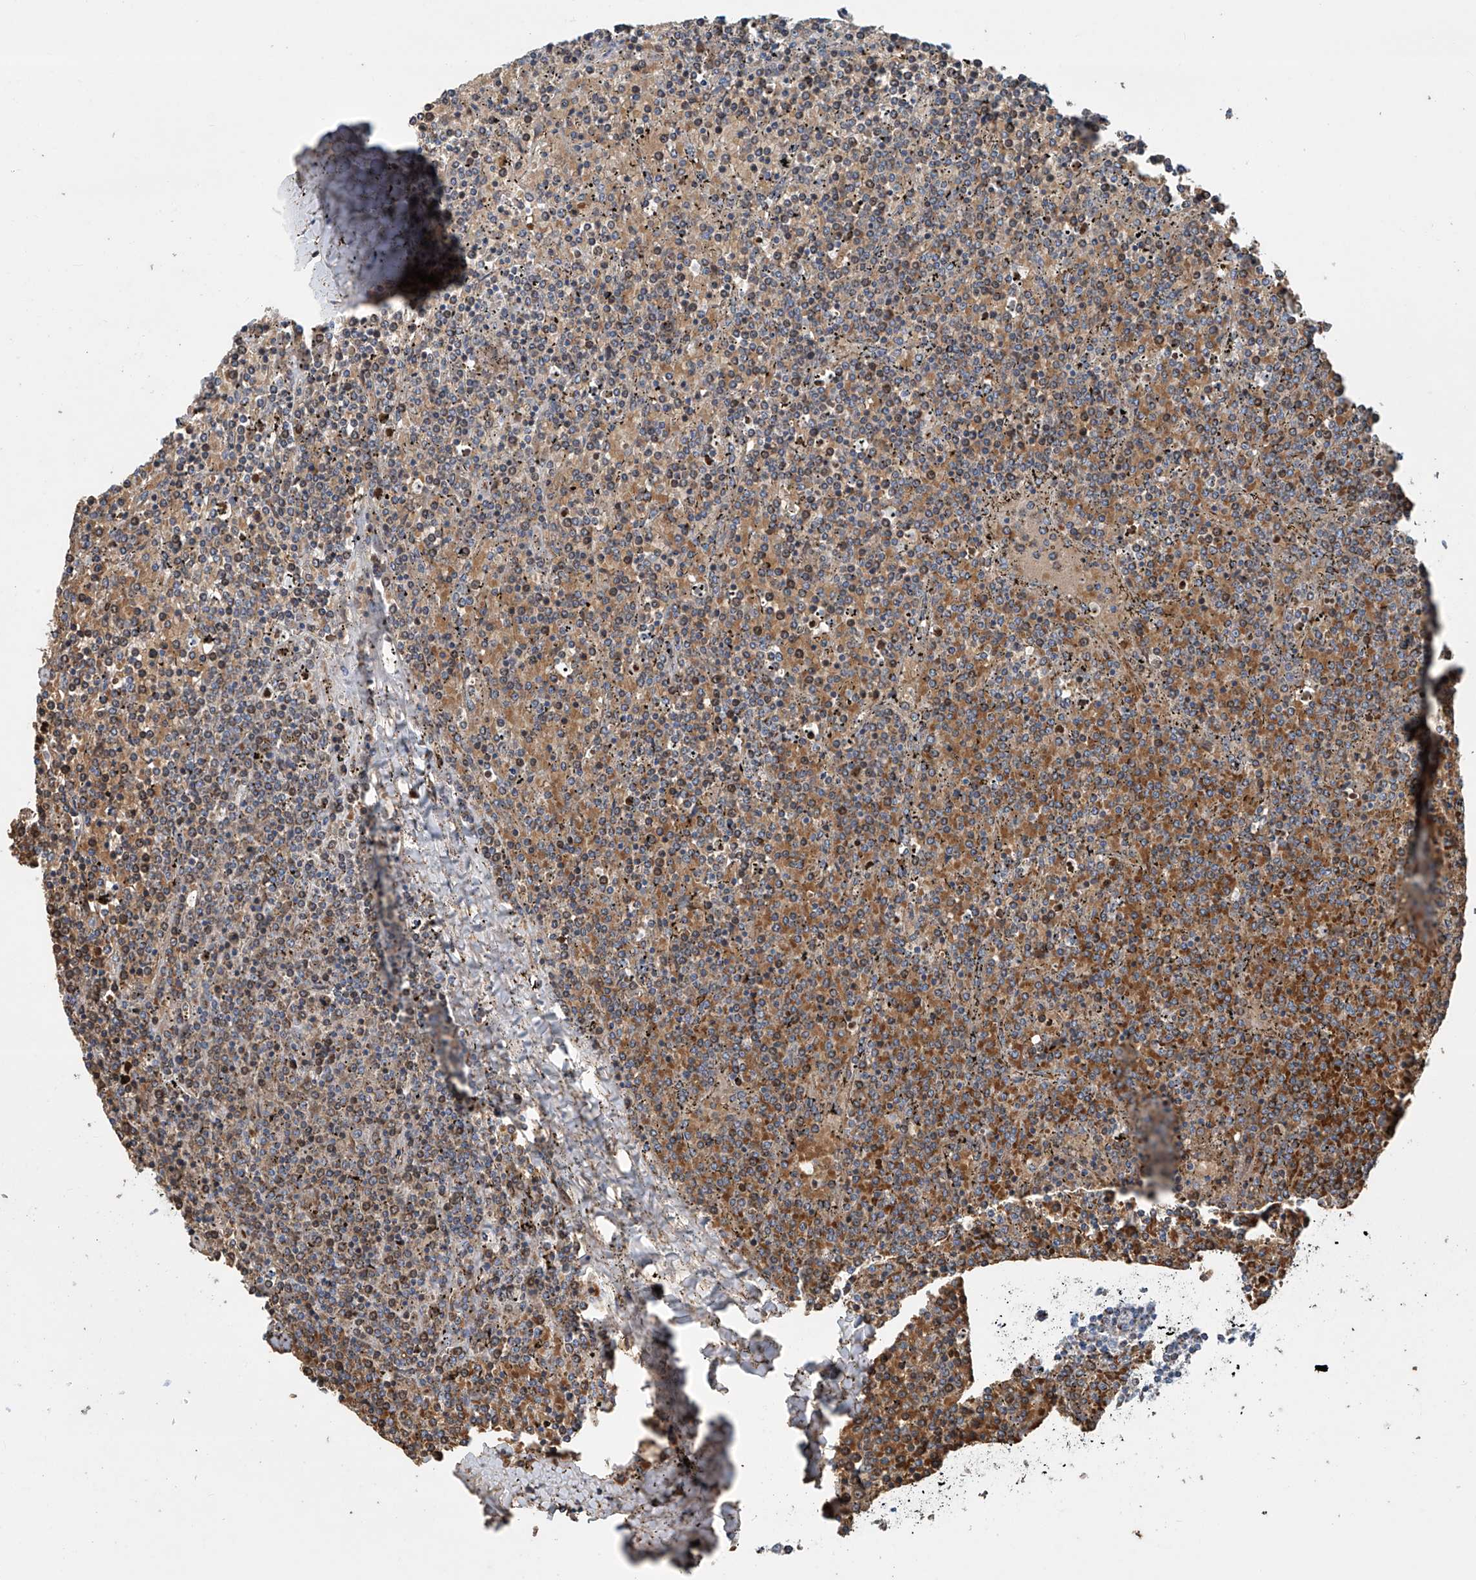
{"staining": {"intensity": "moderate", "quantity": ">75%", "location": "cytoplasmic/membranous"}, "tissue": "lymphoma", "cell_type": "Tumor cells", "image_type": "cancer", "snomed": [{"axis": "morphology", "description": "Malignant lymphoma, non-Hodgkin's type, Low grade"}, {"axis": "topography", "description": "Spleen"}], "caption": "An image of malignant lymphoma, non-Hodgkin's type (low-grade) stained for a protein reveals moderate cytoplasmic/membranous brown staining in tumor cells.", "gene": "COMMD1", "patient": {"sex": "female", "age": 19}}